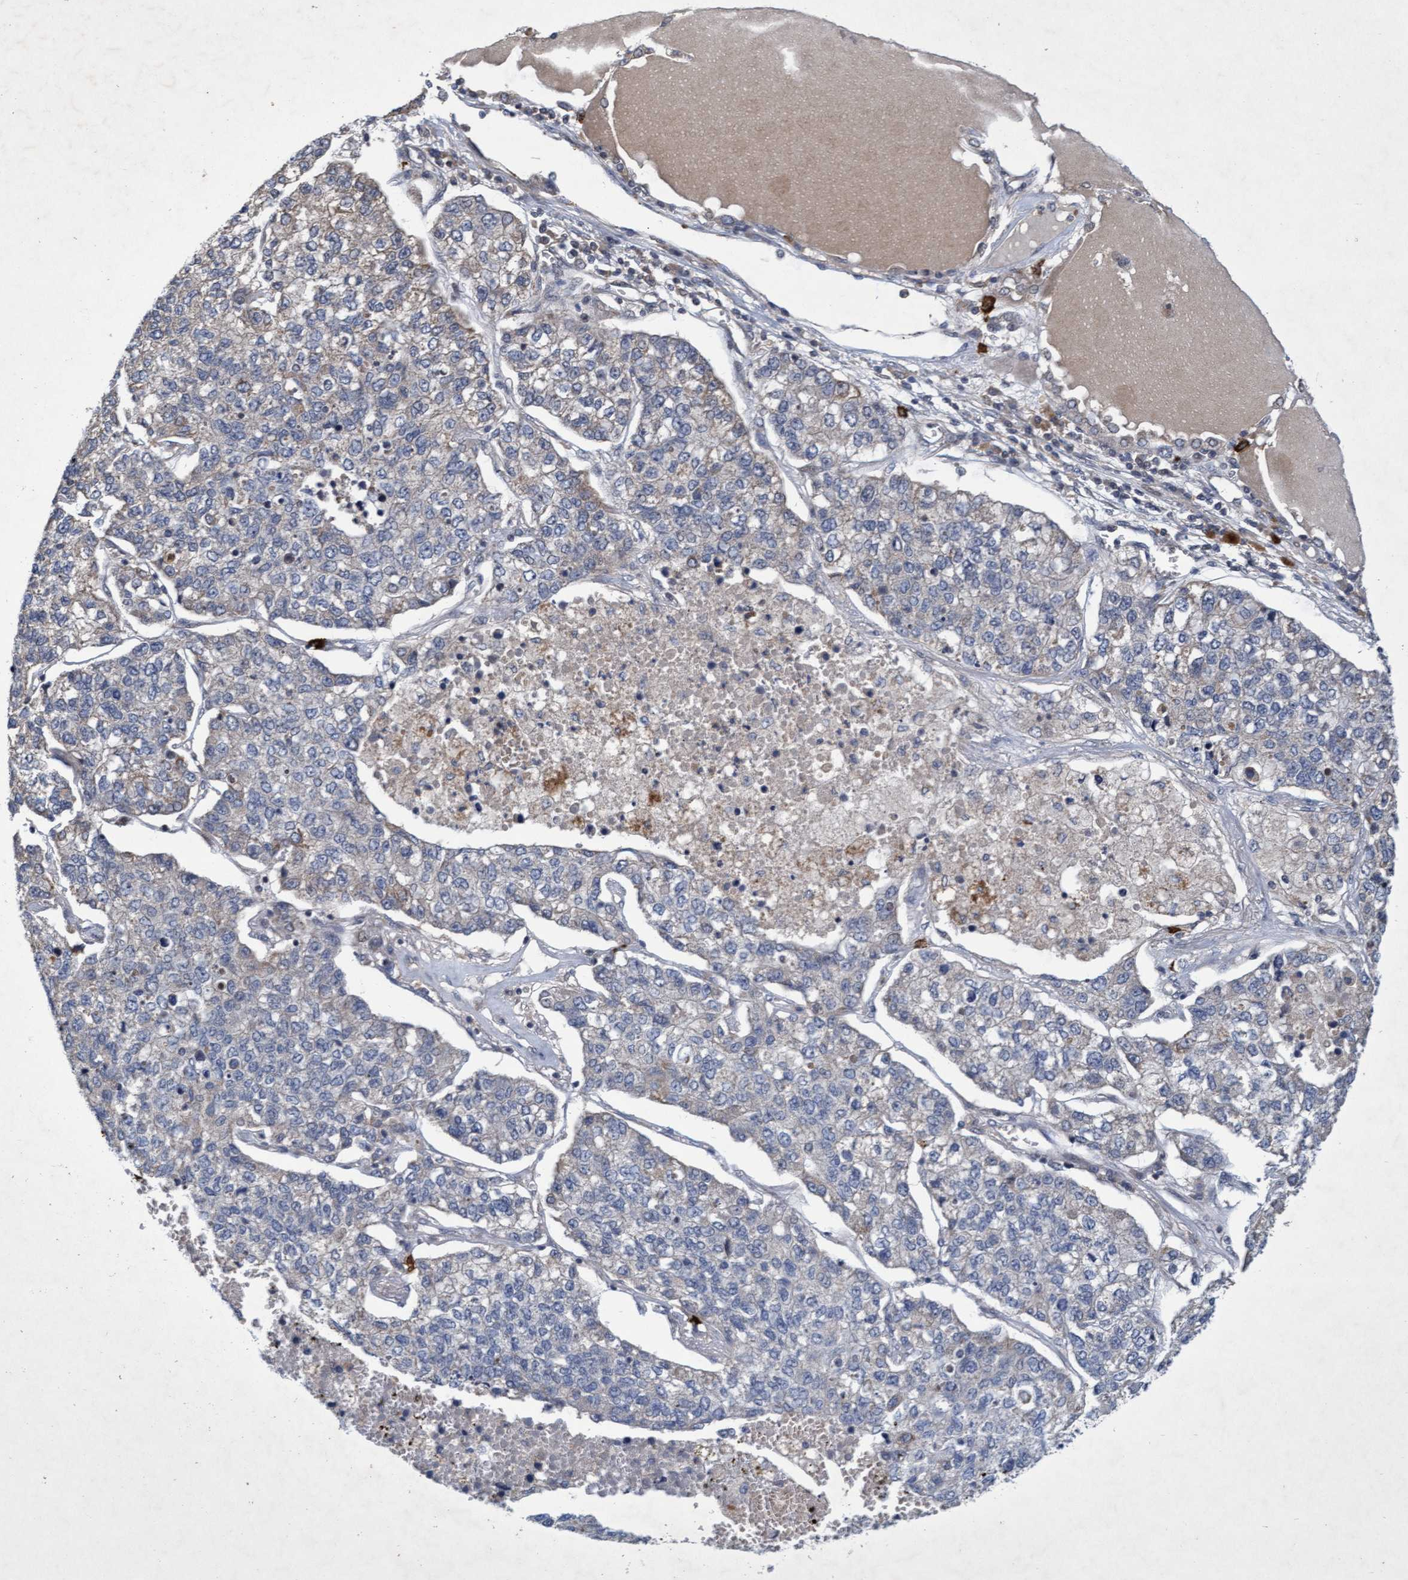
{"staining": {"intensity": "negative", "quantity": "none", "location": "none"}, "tissue": "lung cancer", "cell_type": "Tumor cells", "image_type": "cancer", "snomed": [{"axis": "morphology", "description": "Adenocarcinoma, NOS"}, {"axis": "topography", "description": "Lung"}], "caption": "The photomicrograph shows no staining of tumor cells in adenocarcinoma (lung).", "gene": "ZNF677", "patient": {"sex": "male", "age": 49}}